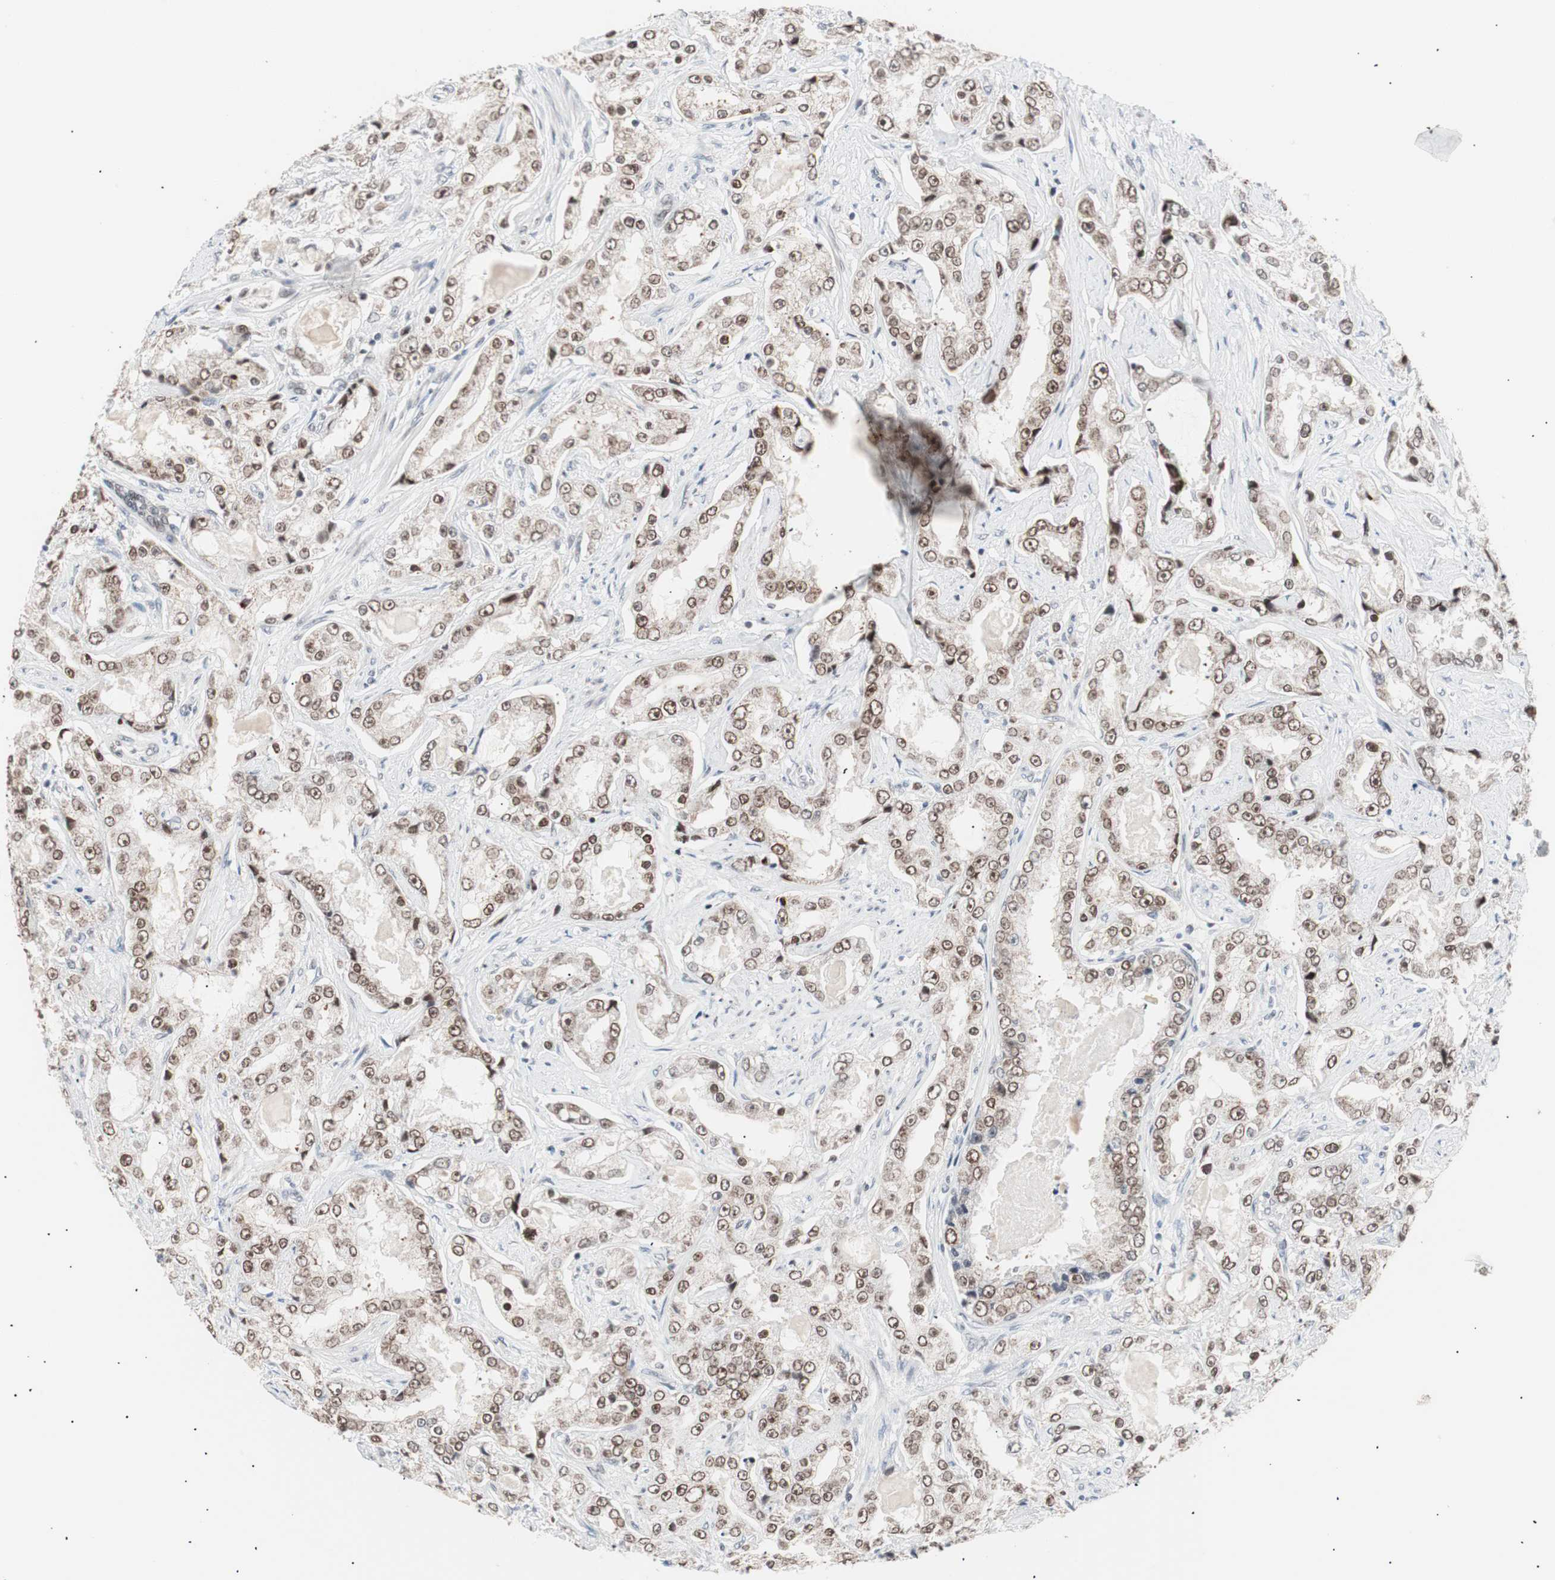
{"staining": {"intensity": "moderate", "quantity": ">75%", "location": "nuclear"}, "tissue": "prostate cancer", "cell_type": "Tumor cells", "image_type": "cancer", "snomed": [{"axis": "morphology", "description": "Adenocarcinoma, High grade"}, {"axis": "topography", "description": "Prostate"}], "caption": "DAB (3,3'-diaminobenzidine) immunohistochemical staining of human prostate cancer displays moderate nuclear protein expression in about >75% of tumor cells. (DAB = brown stain, brightfield microscopy at high magnification).", "gene": "LIG3", "patient": {"sex": "male", "age": 73}}